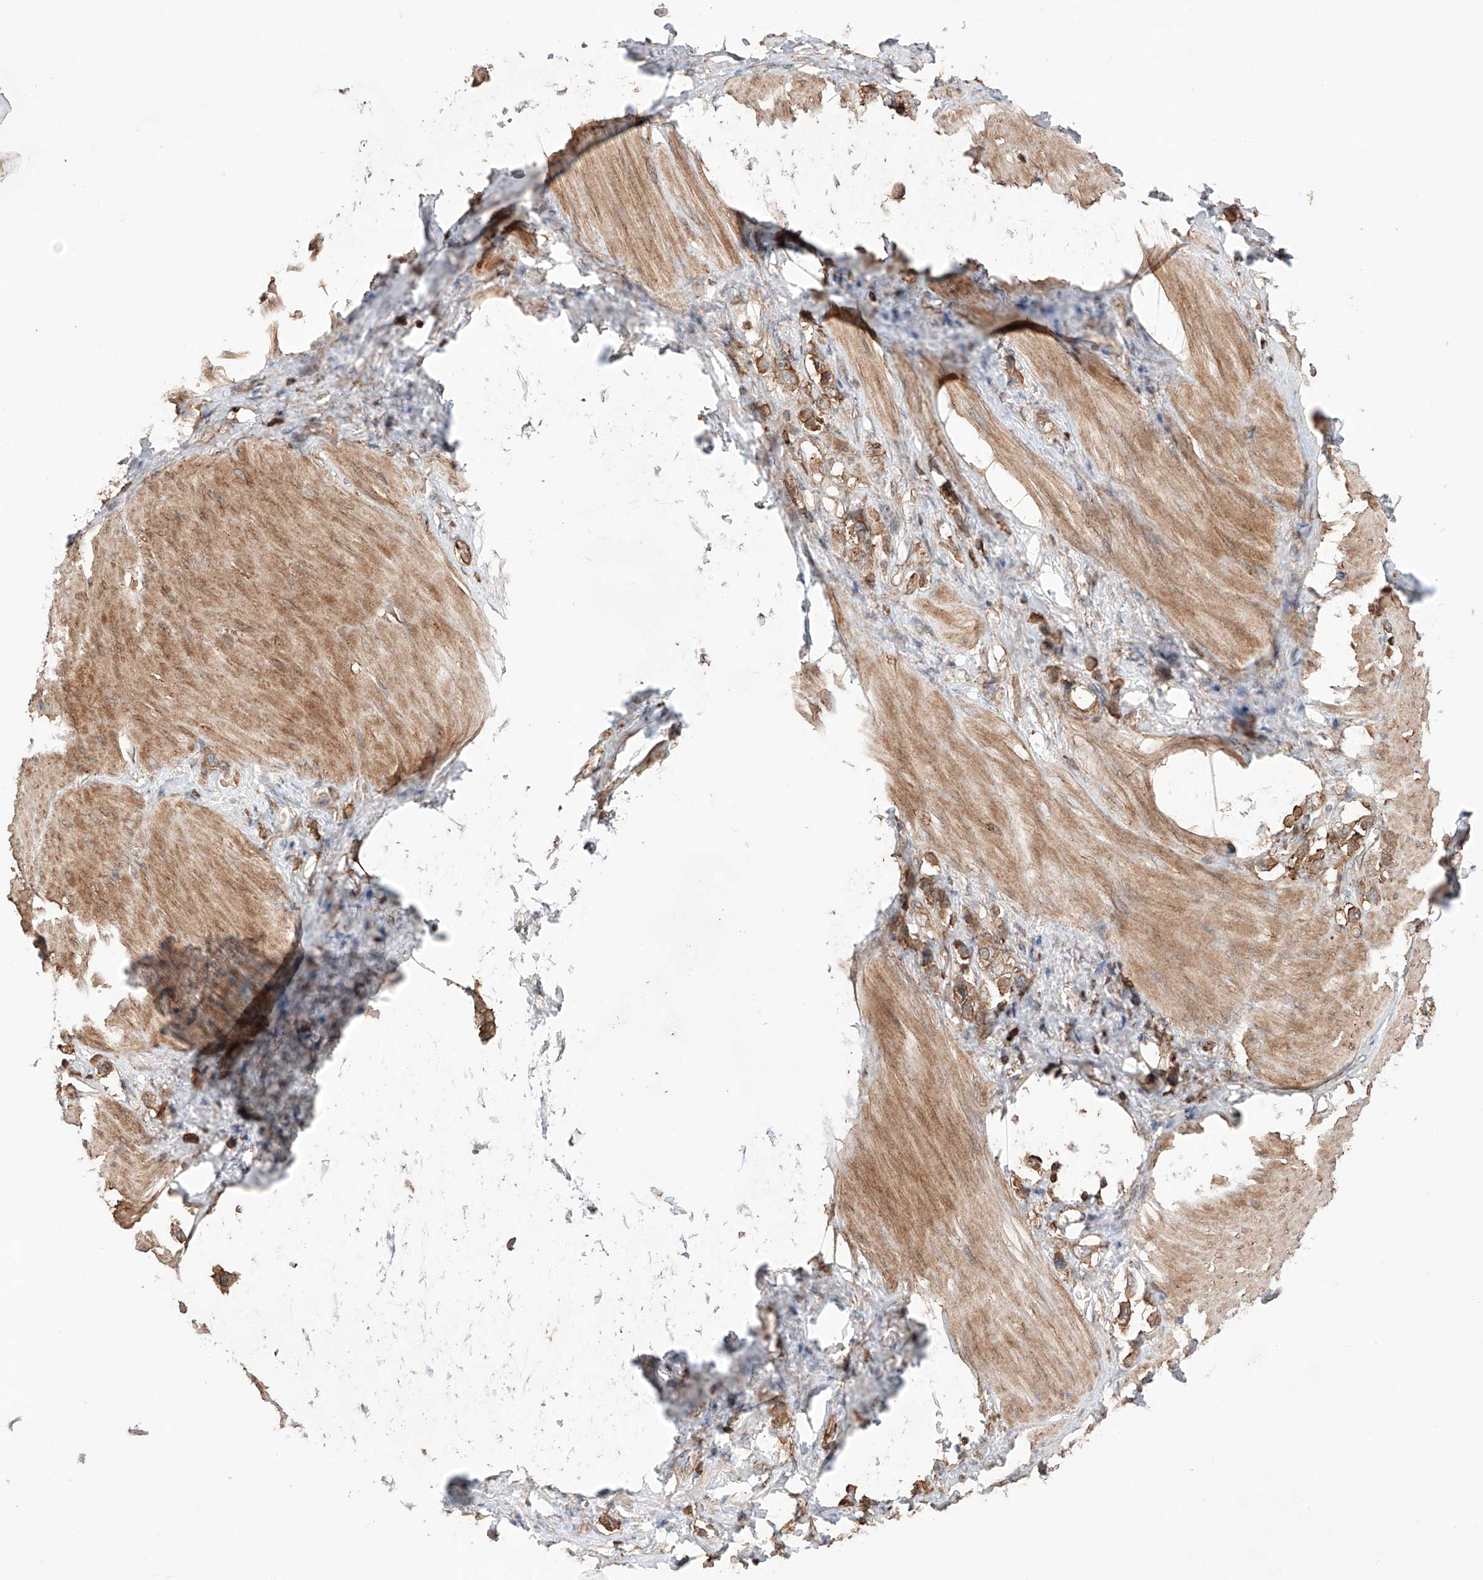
{"staining": {"intensity": "weak", "quantity": ">75%", "location": "cytoplasmic/membranous"}, "tissue": "stomach cancer", "cell_type": "Tumor cells", "image_type": "cancer", "snomed": [{"axis": "morphology", "description": "Adenocarcinoma, NOS"}, {"axis": "topography", "description": "Stomach"}], "caption": "This image displays adenocarcinoma (stomach) stained with IHC to label a protein in brown. The cytoplasmic/membranous of tumor cells show weak positivity for the protein. Nuclei are counter-stained blue.", "gene": "IGSF22", "patient": {"sex": "female", "age": 65}}